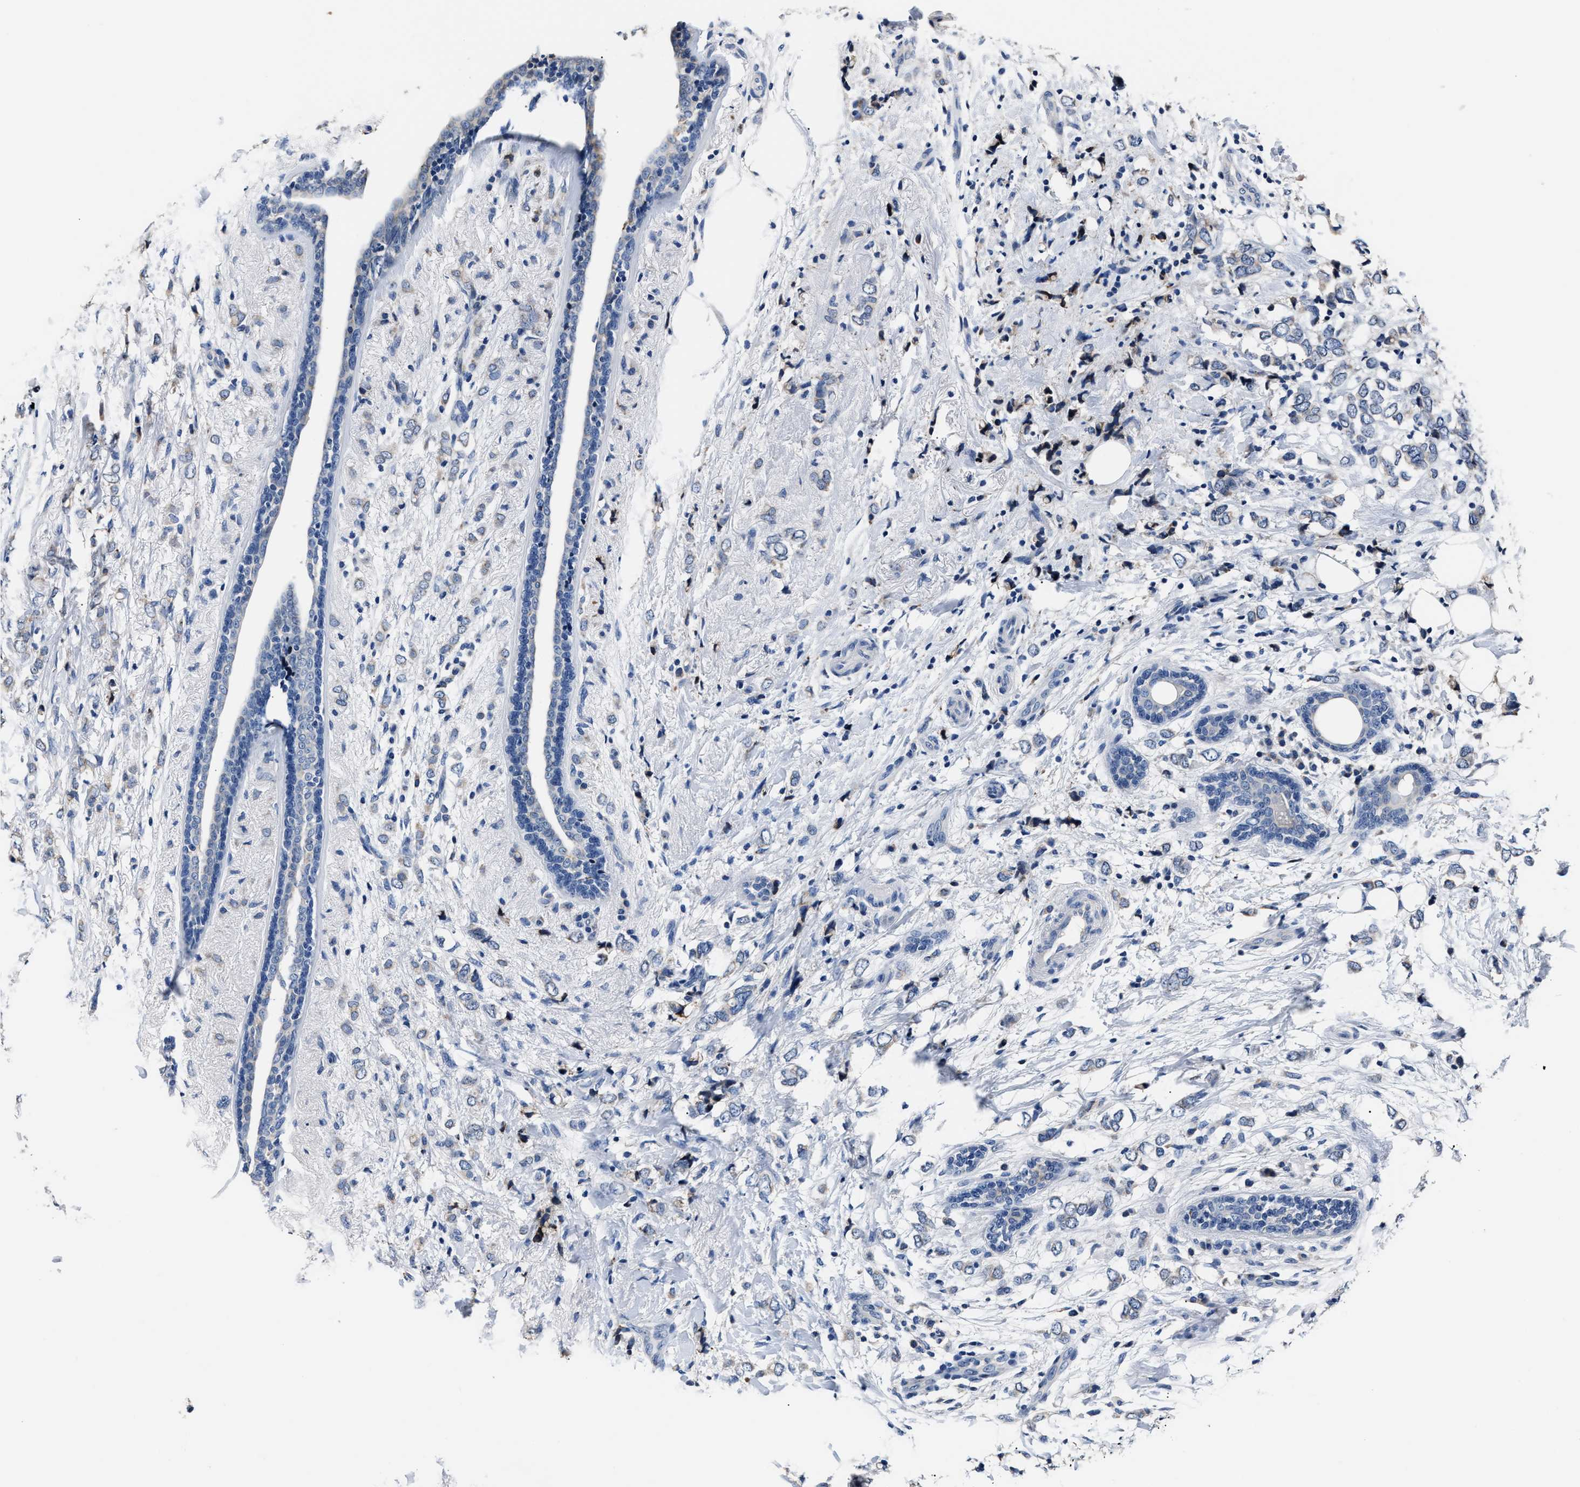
{"staining": {"intensity": "weak", "quantity": "<25%", "location": "cytoplasmic/membranous"}, "tissue": "breast cancer", "cell_type": "Tumor cells", "image_type": "cancer", "snomed": [{"axis": "morphology", "description": "Normal tissue, NOS"}, {"axis": "morphology", "description": "Lobular carcinoma"}, {"axis": "topography", "description": "Breast"}], "caption": "The immunohistochemistry (IHC) micrograph has no significant staining in tumor cells of breast lobular carcinoma tissue.", "gene": "DNAJC24", "patient": {"sex": "female", "age": 47}}